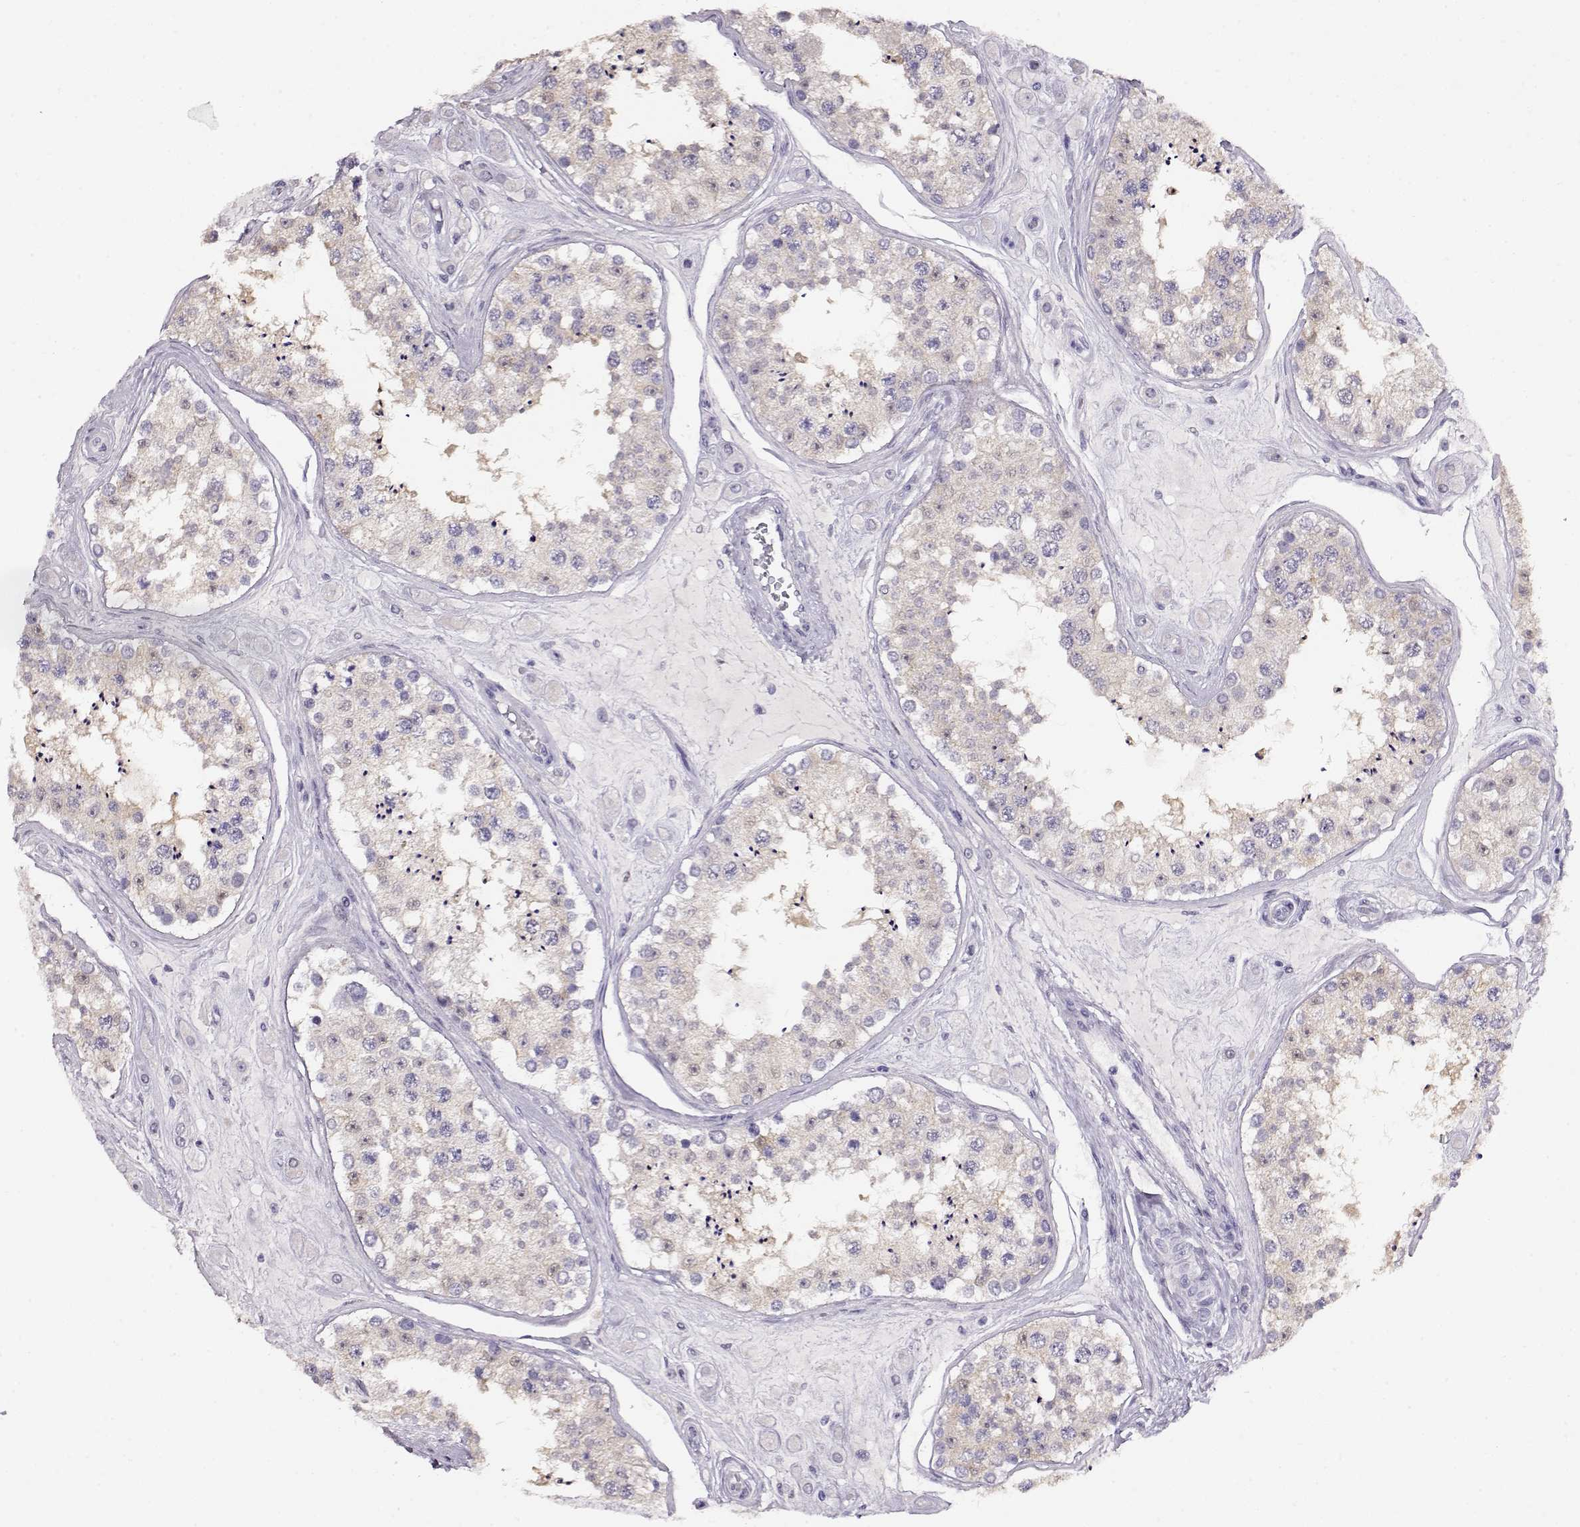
{"staining": {"intensity": "weak", "quantity": "<25%", "location": "cytoplasmic/membranous"}, "tissue": "testis", "cell_type": "Cells in seminiferous ducts", "image_type": "normal", "snomed": [{"axis": "morphology", "description": "Normal tissue, NOS"}, {"axis": "topography", "description": "Testis"}], "caption": "The photomicrograph shows no staining of cells in seminiferous ducts in unremarkable testis.", "gene": "CCR8", "patient": {"sex": "male", "age": 25}}